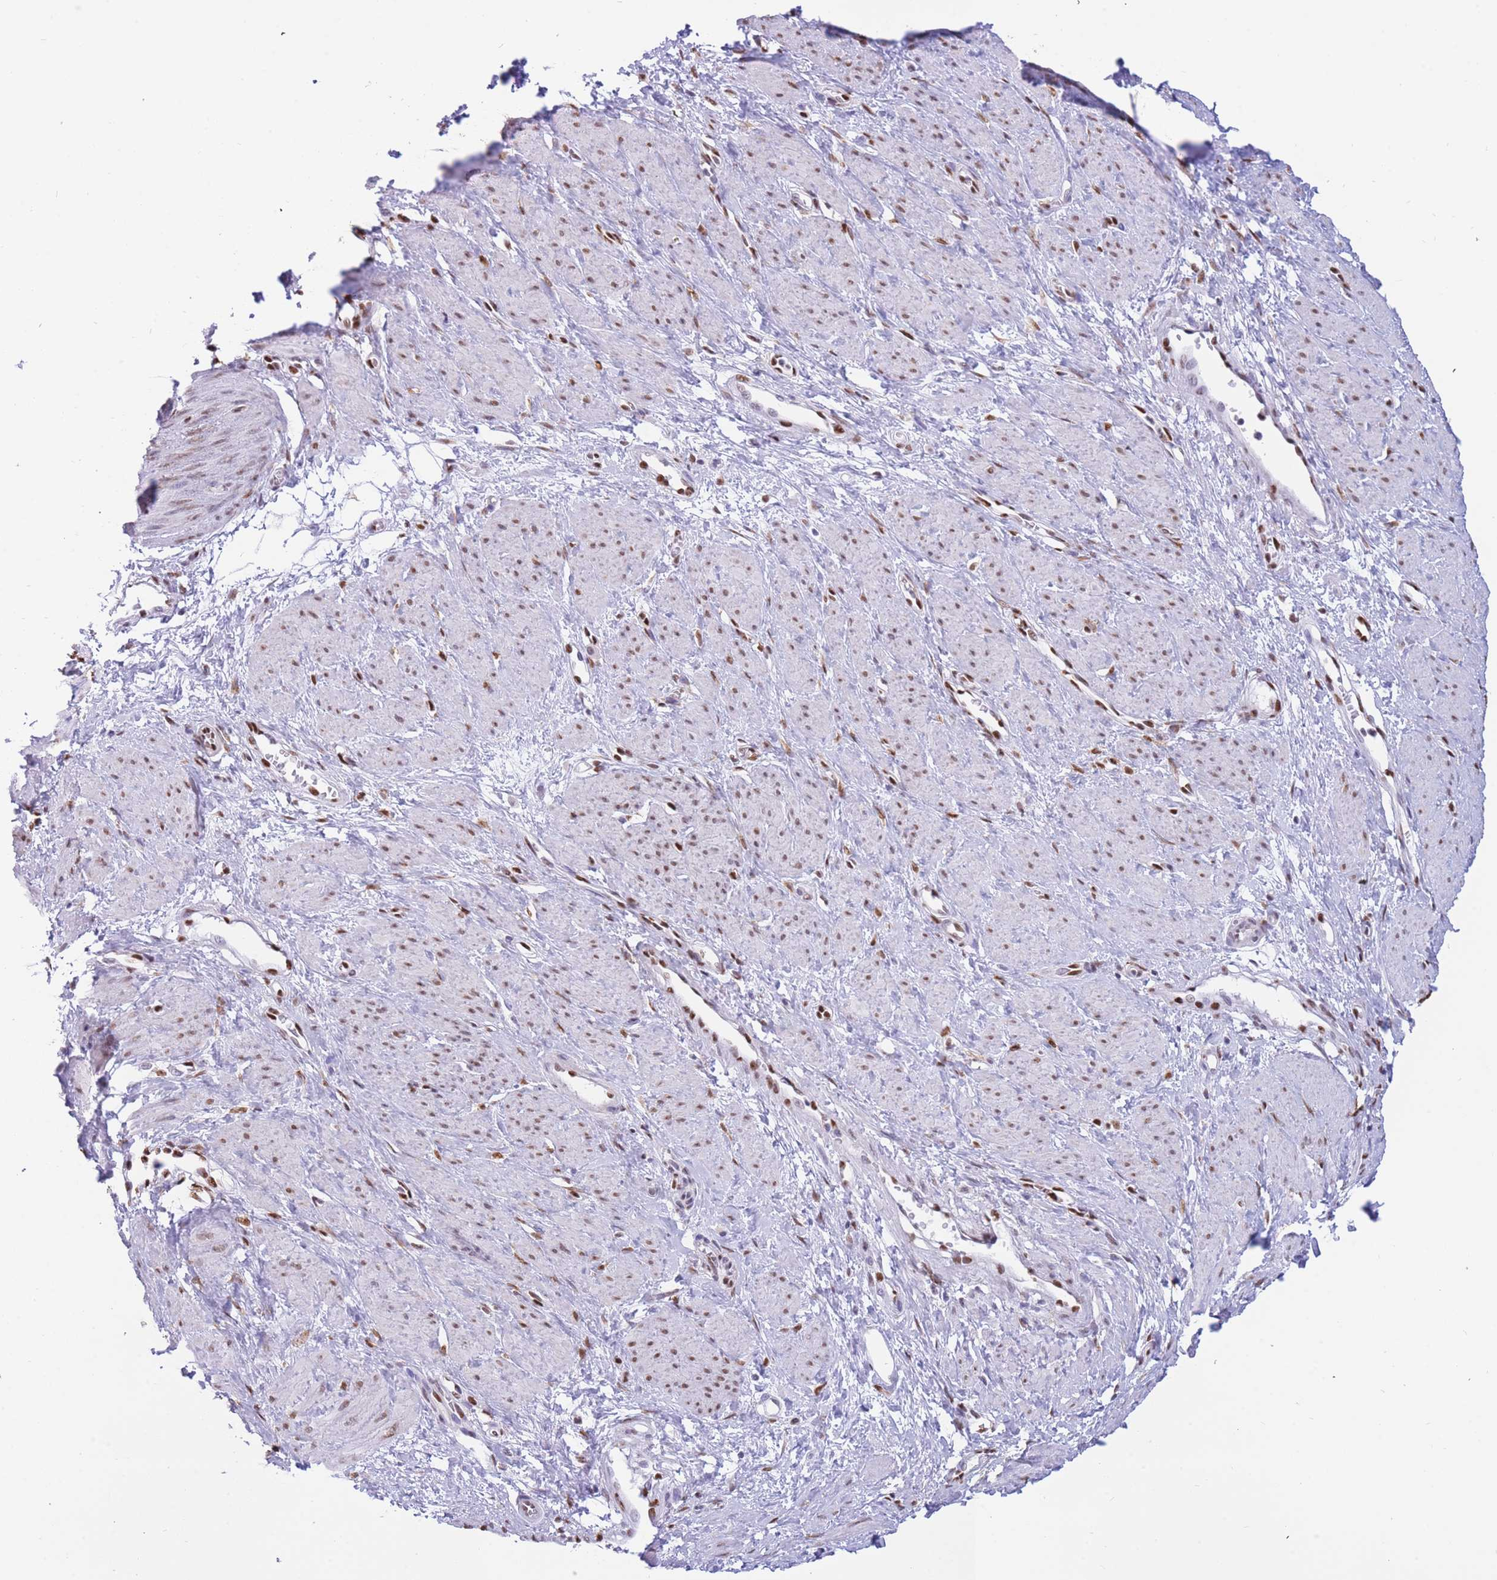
{"staining": {"intensity": "weak", "quantity": "25%-75%", "location": "nuclear"}, "tissue": "smooth muscle", "cell_type": "Smooth muscle cells", "image_type": "normal", "snomed": [{"axis": "morphology", "description": "Normal tissue, NOS"}, {"axis": "topography", "description": "Smooth muscle"}, {"axis": "topography", "description": "Uterus"}], "caption": "IHC of unremarkable smooth muscle reveals low levels of weak nuclear positivity in about 25%-75% of smooth muscle cells. Using DAB (3,3'-diaminobenzidine) (brown) and hematoxylin (blue) stains, captured at high magnification using brightfield microscopy.", "gene": "FAM153A", "patient": {"sex": "female", "age": 39}}